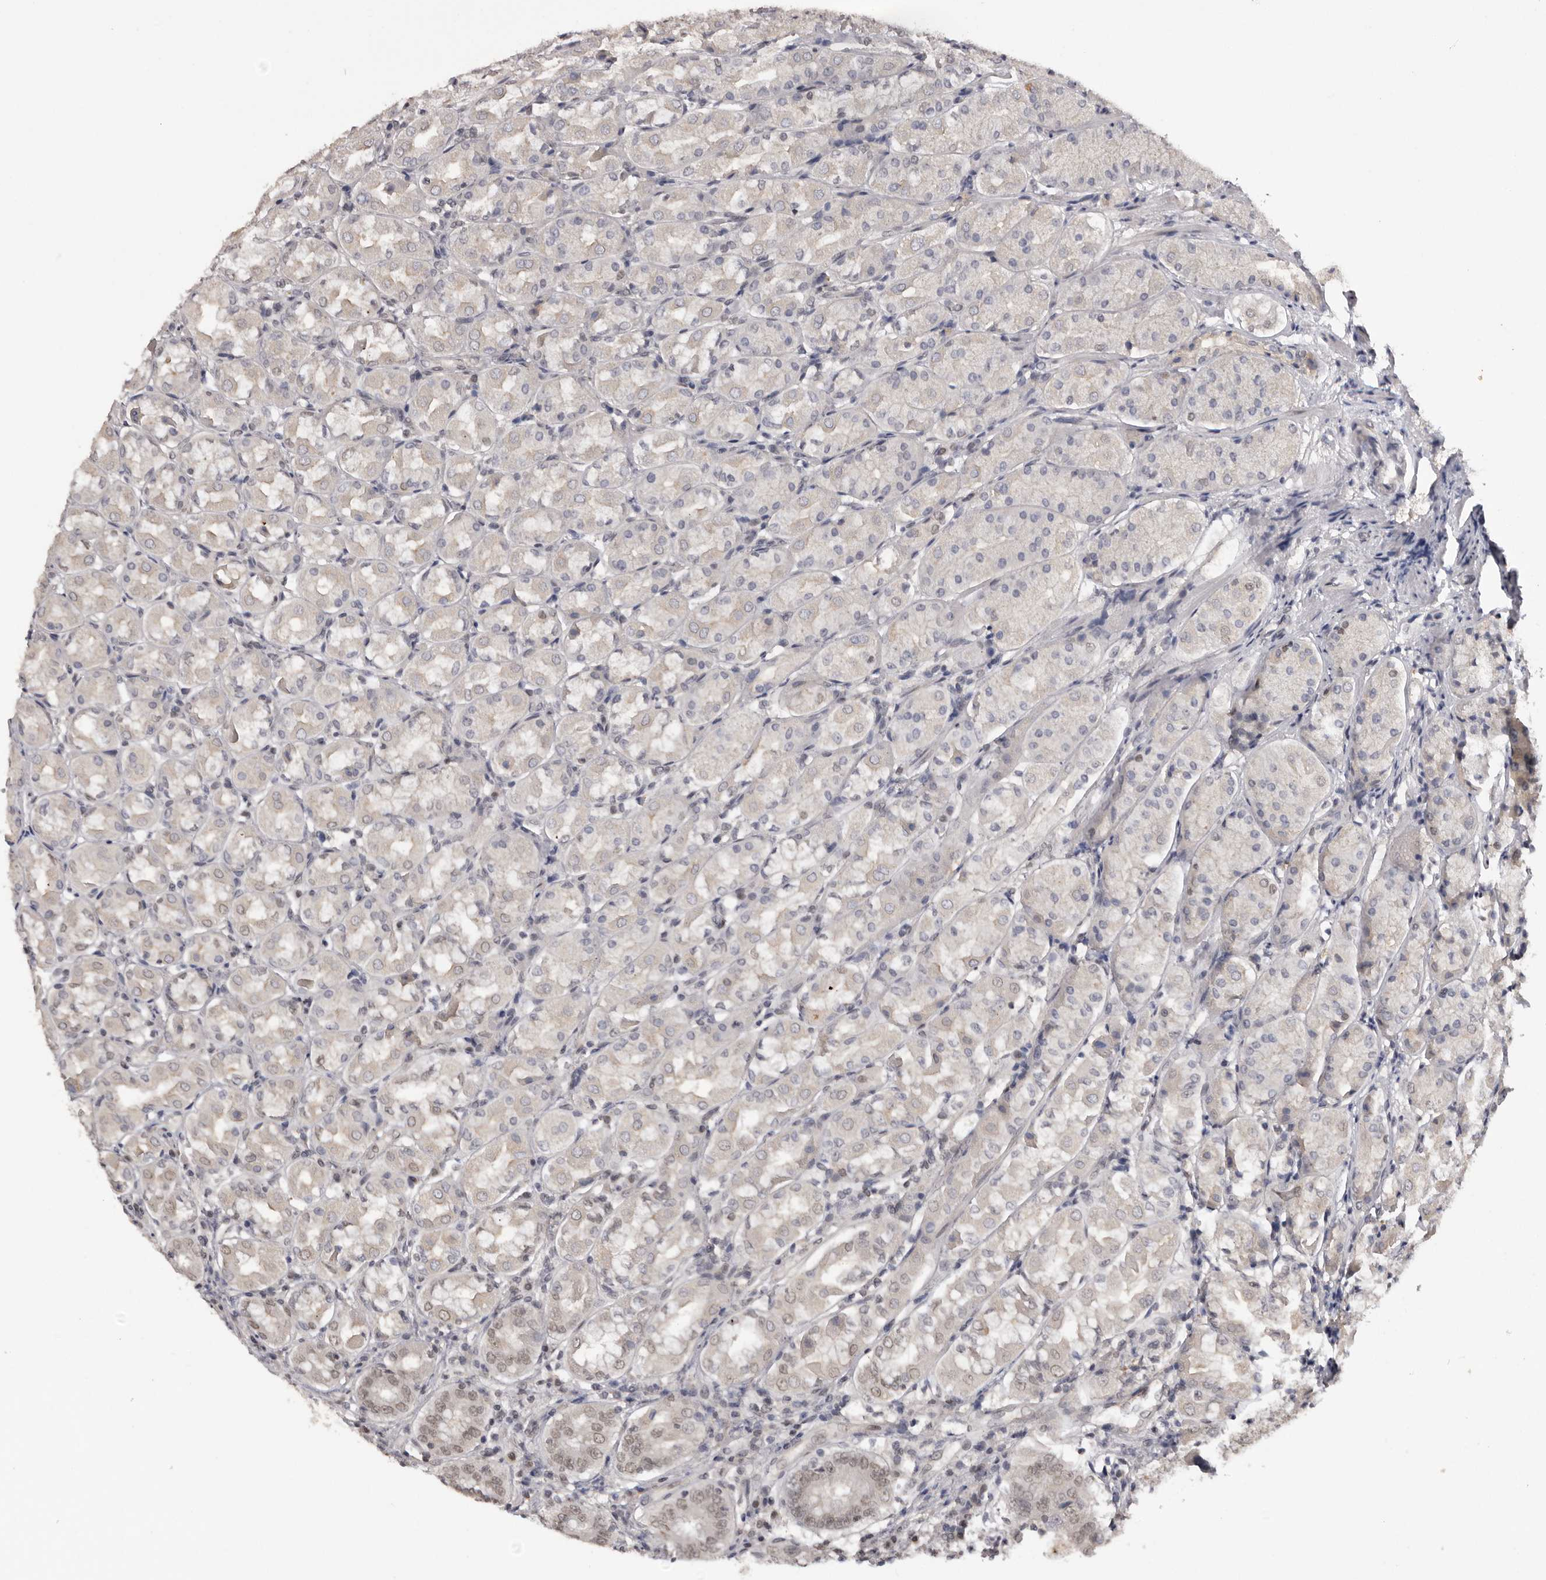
{"staining": {"intensity": "weak", "quantity": "<25%", "location": "nuclear"}, "tissue": "stomach", "cell_type": "Glandular cells", "image_type": "normal", "snomed": [{"axis": "morphology", "description": "Normal tissue, NOS"}, {"axis": "topography", "description": "Stomach"}, {"axis": "topography", "description": "Stomach, lower"}], "caption": "Glandular cells are negative for protein expression in unremarkable human stomach. (DAB immunohistochemistry (IHC) visualized using brightfield microscopy, high magnification).", "gene": "SRCAP", "patient": {"sex": "female", "age": 56}}